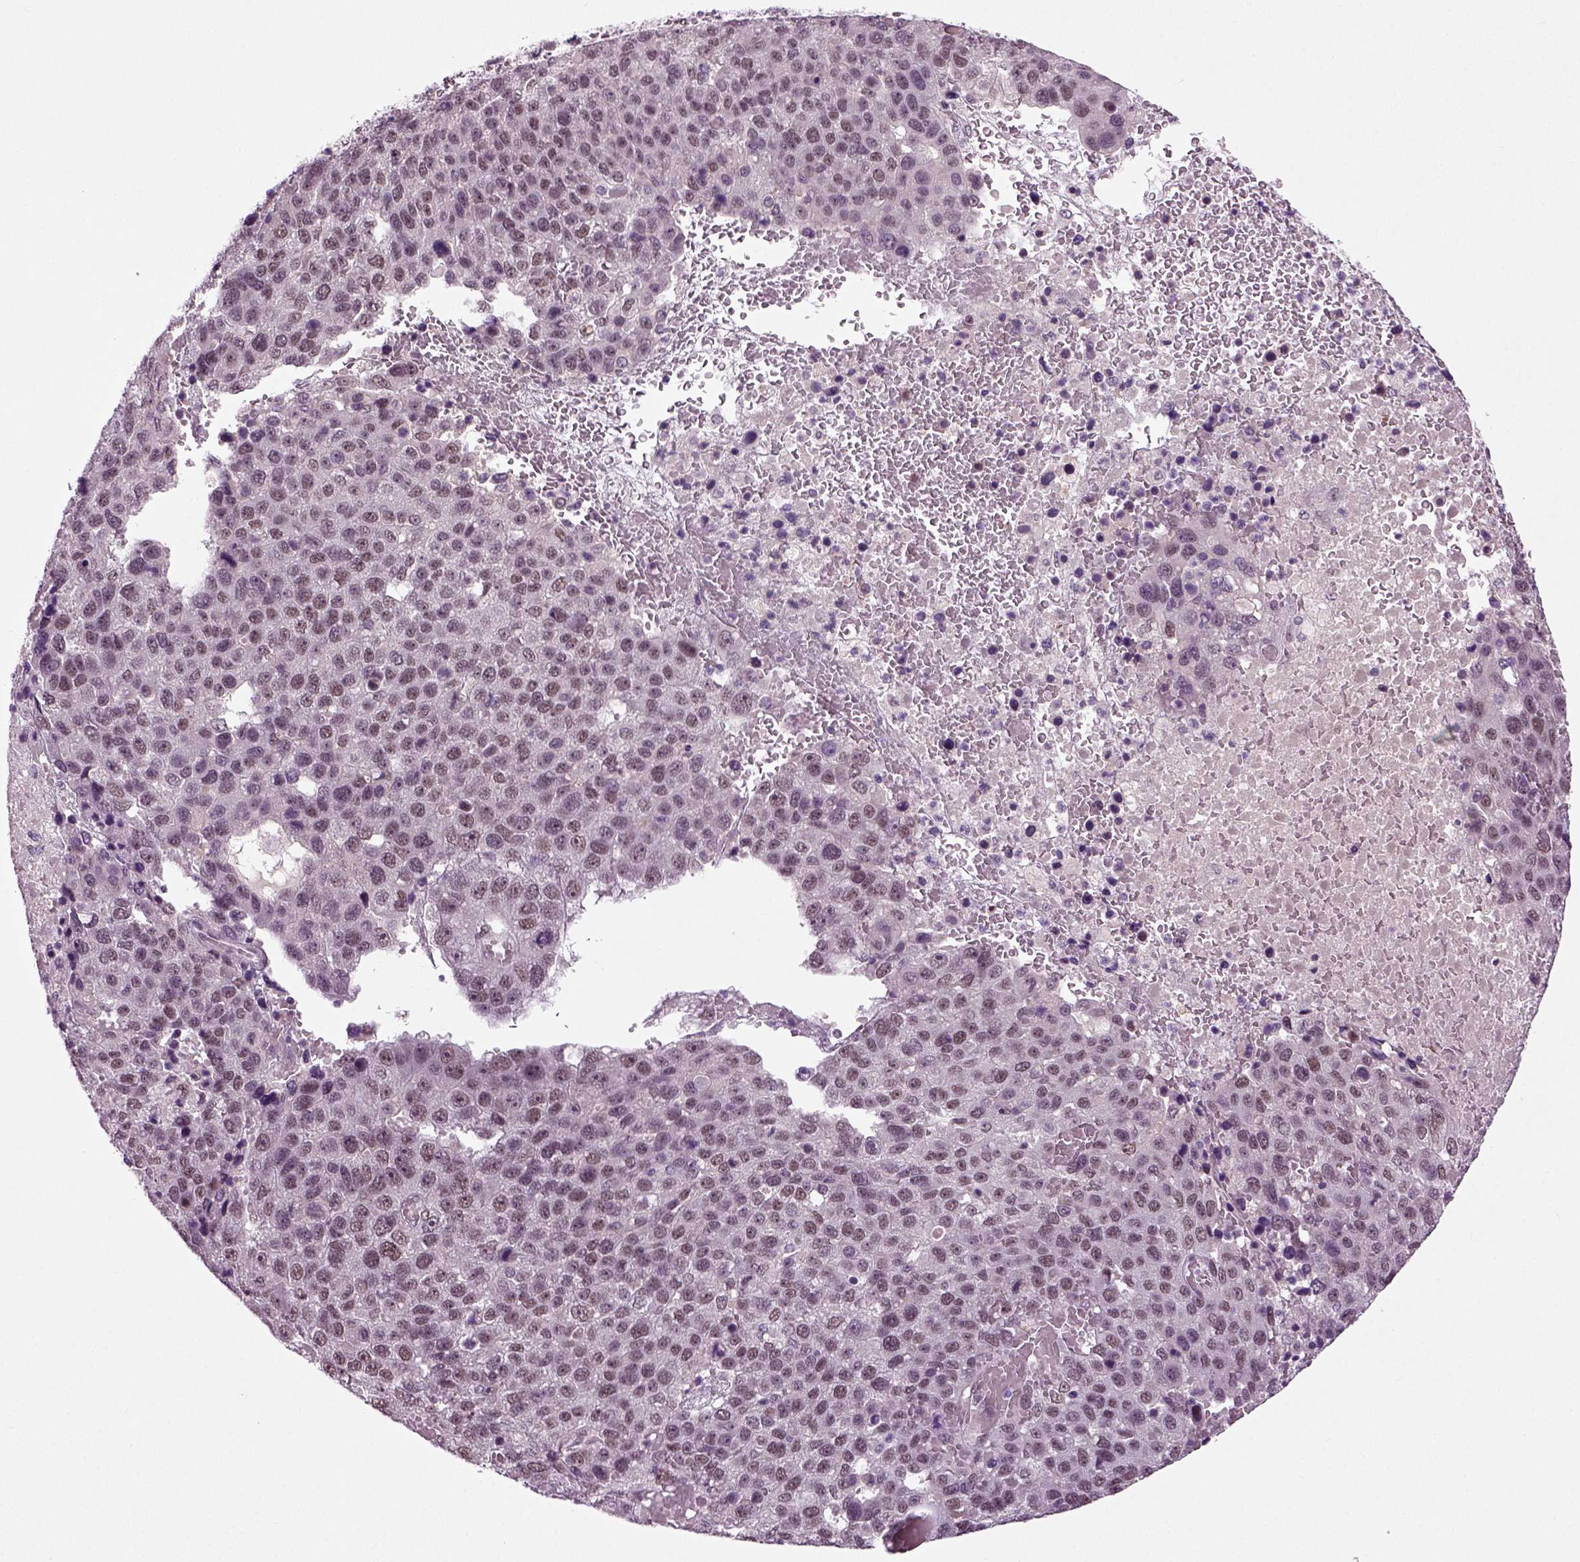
{"staining": {"intensity": "negative", "quantity": "none", "location": "none"}, "tissue": "pancreatic cancer", "cell_type": "Tumor cells", "image_type": "cancer", "snomed": [{"axis": "morphology", "description": "Adenocarcinoma, NOS"}, {"axis": "topography", "description": "Pancreas"}], "caption": "High power microscopy histopathology image of an IHC photomicrograph of adenocarcinoma (pancreatic), revealing no significant expression in tumor cells. (DAB immunohistochemistry with hematoxylin counter stain).", "gene": "RCOR3", "patient": {"sex": "female", "age": 61}}